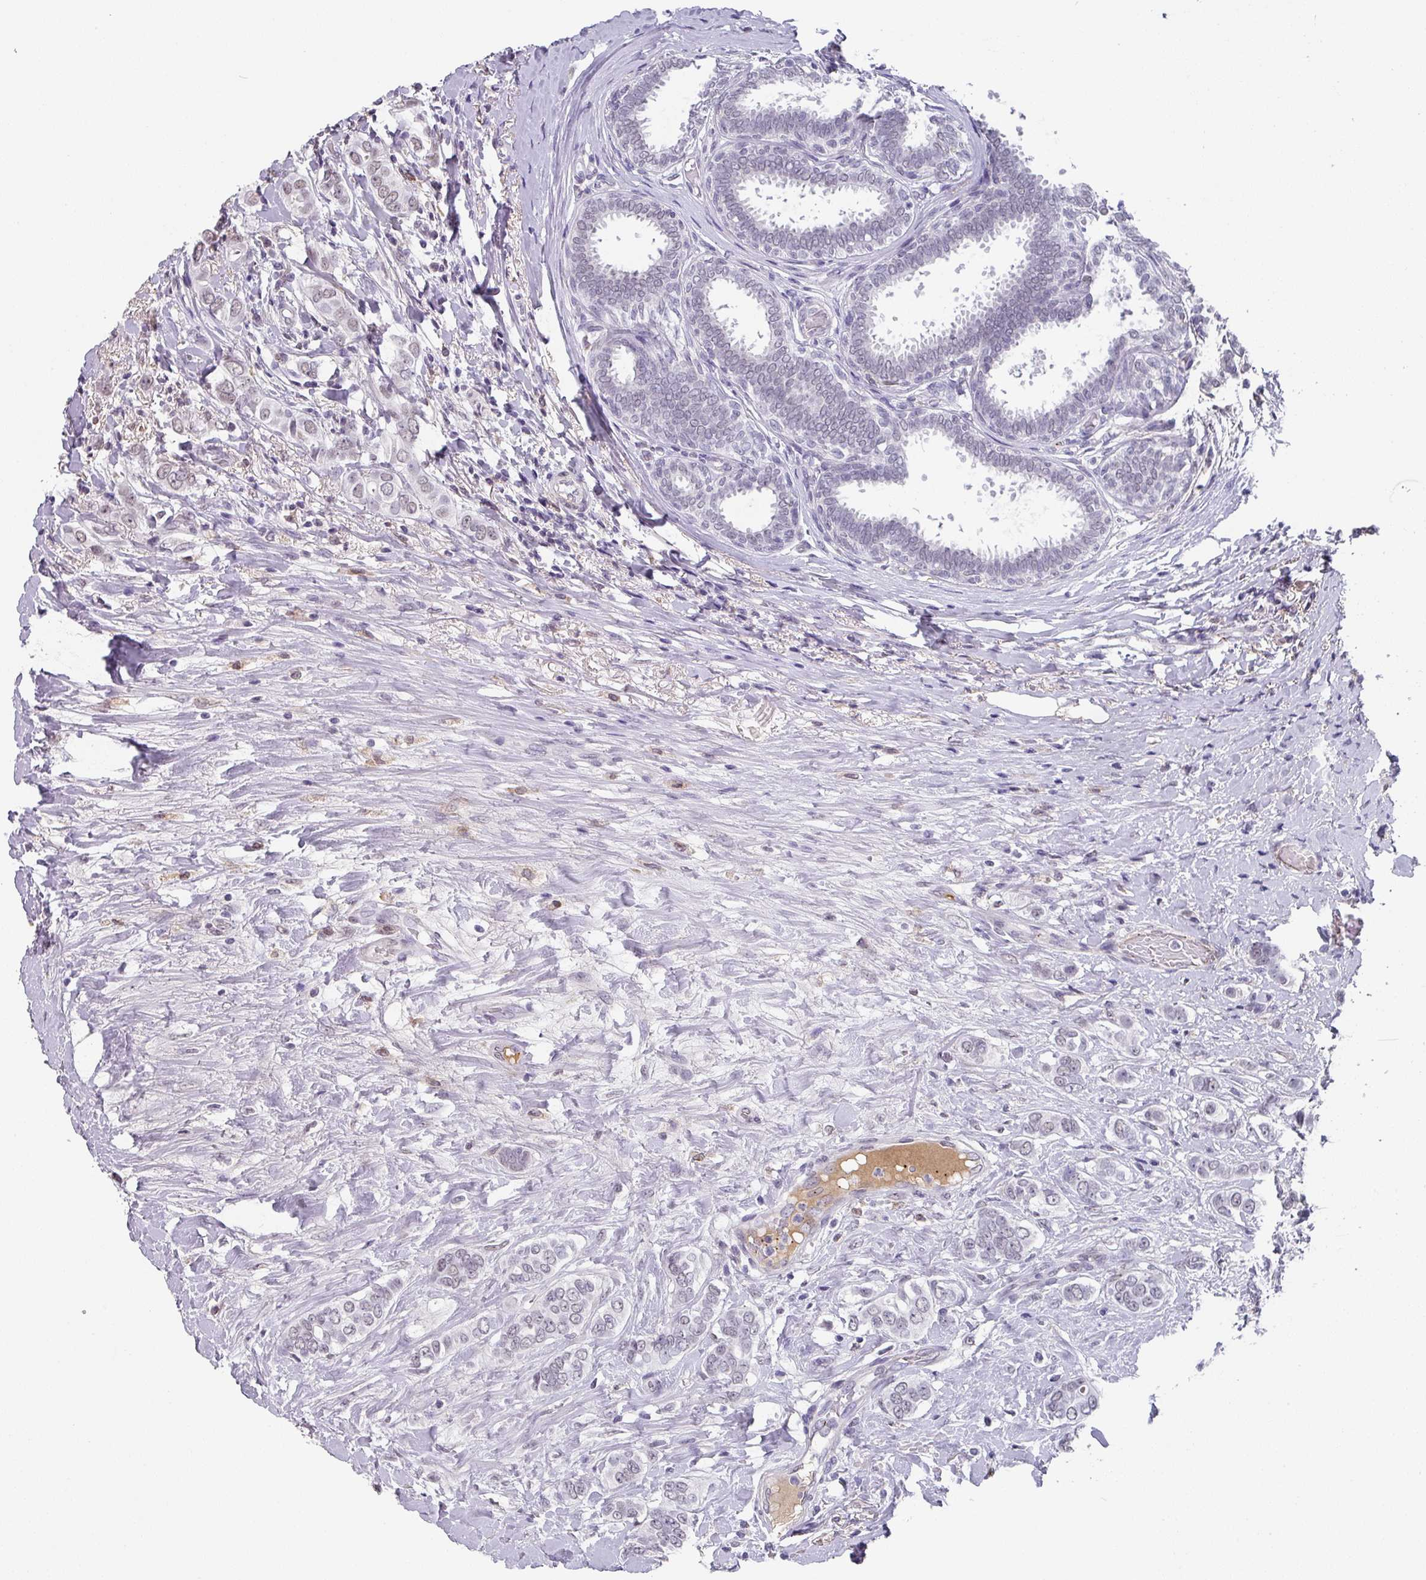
{"staining": {"intensity": "negative", "quantity": "none", "location": "none"}, "tissue": "breast cancer", "cell_type": "Tumor cells", "image_type": "cancer", "snomed": [{"axis": "morphology", "description": "Lobular carcinoma"}, {"axis": "topography", "description": "Breast"}], "caption": "DAB (3,3'-diaminobenzidine) immunohistochemical staining of breast cancer shows no significant expression in tumor cells.", "gene": "C1QB", "patient": {"sex": "female", "age": 51}}